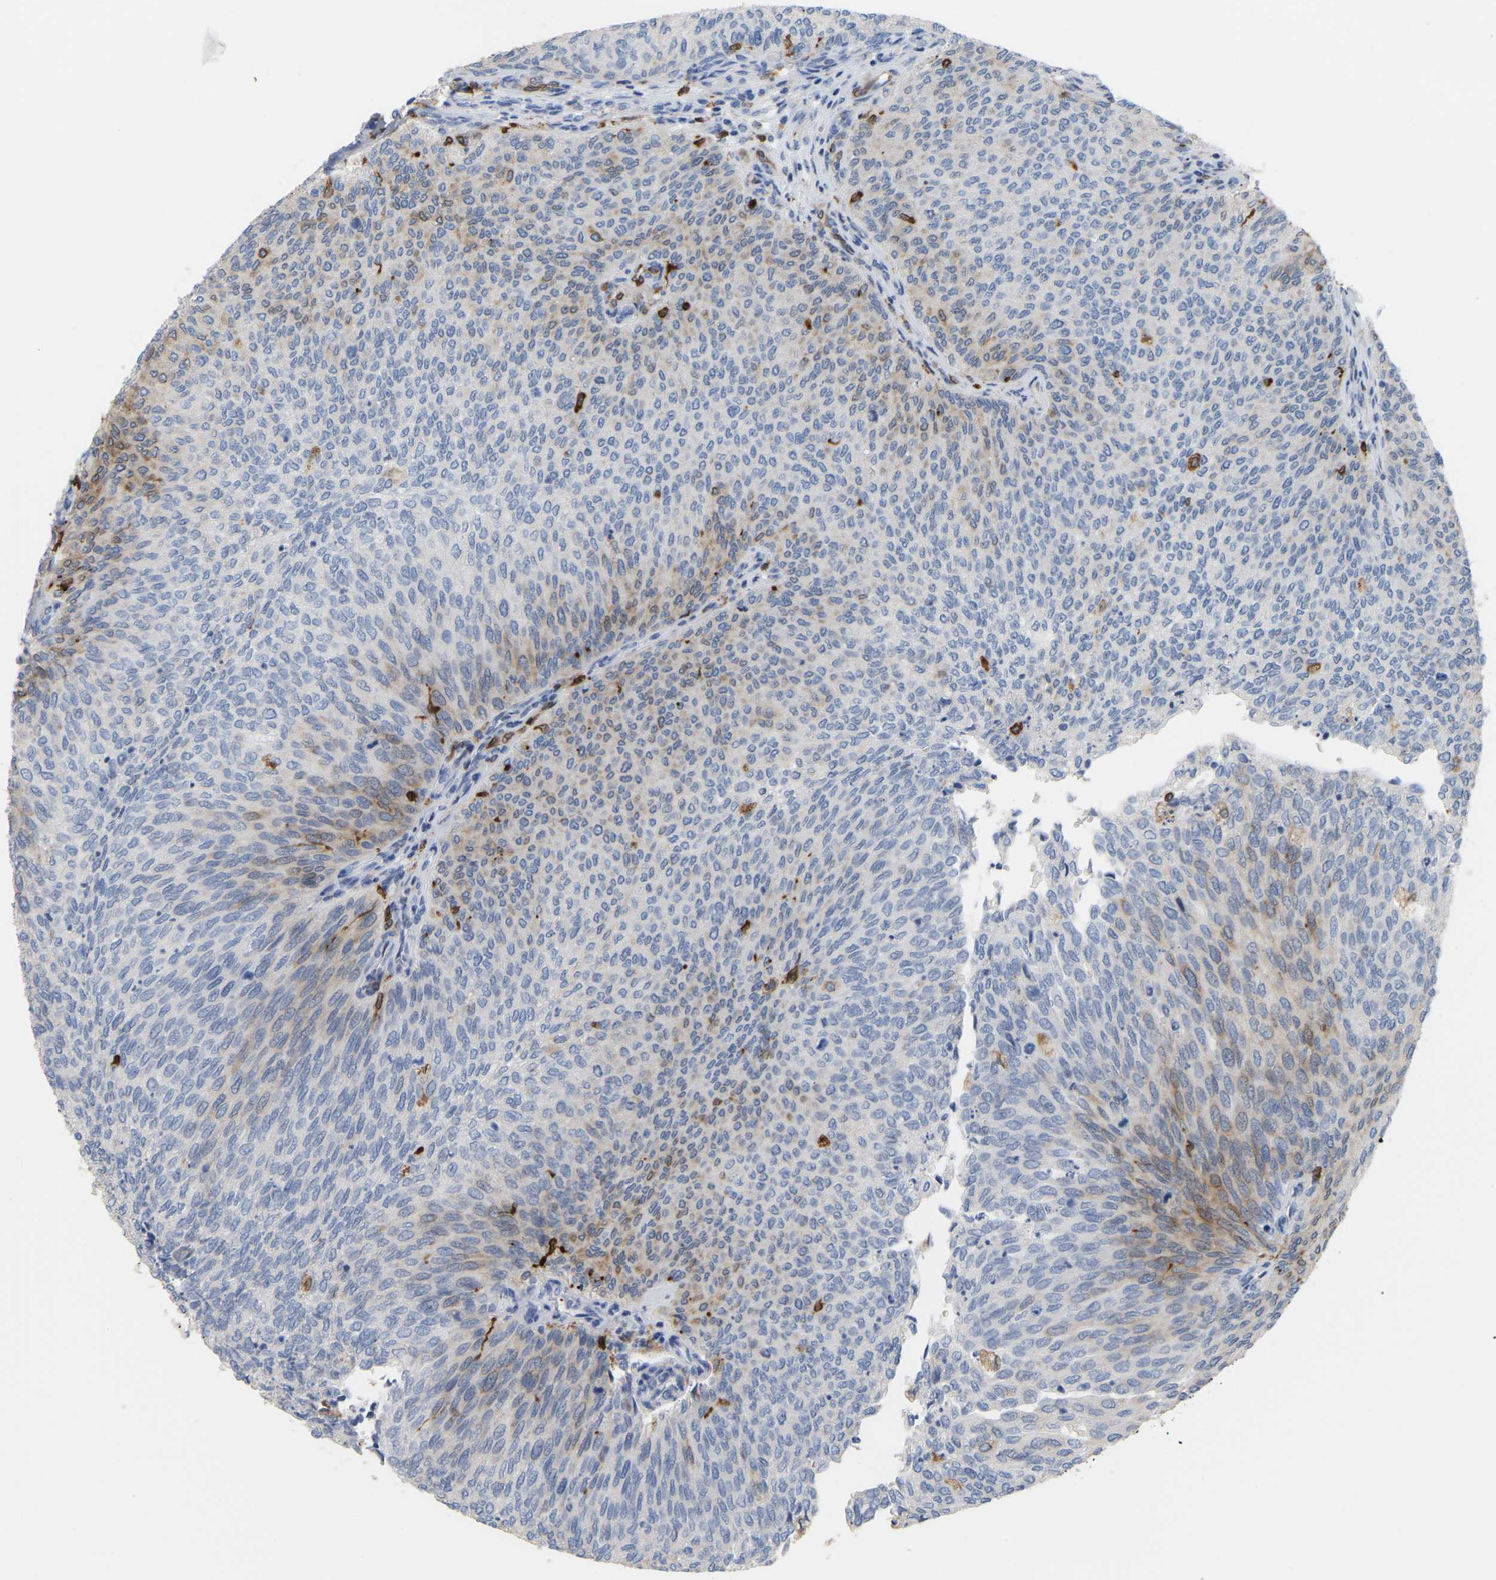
{"staining": {"intensity": "moderate", "quantity": "<25%", "location": "cytoplasmic/membranous"}, "tissue": "urothelial cancer", "cell_type": "Tumor cells", "image_type": "cancer", "snomed": [{"axis": "morphology", "description": "Urothelial carcinoma, Low grade"}, {"axis": "topography", "description": "Urinary bladder"}], "caption": "The micrograph reveals staining of urothelial cancer, revealing moderate cytoplasmic/membranous protein staining (brown color) within tumor cells.", "gene": "PTGS1", "patient": {"sex": "female", "age": 79}}